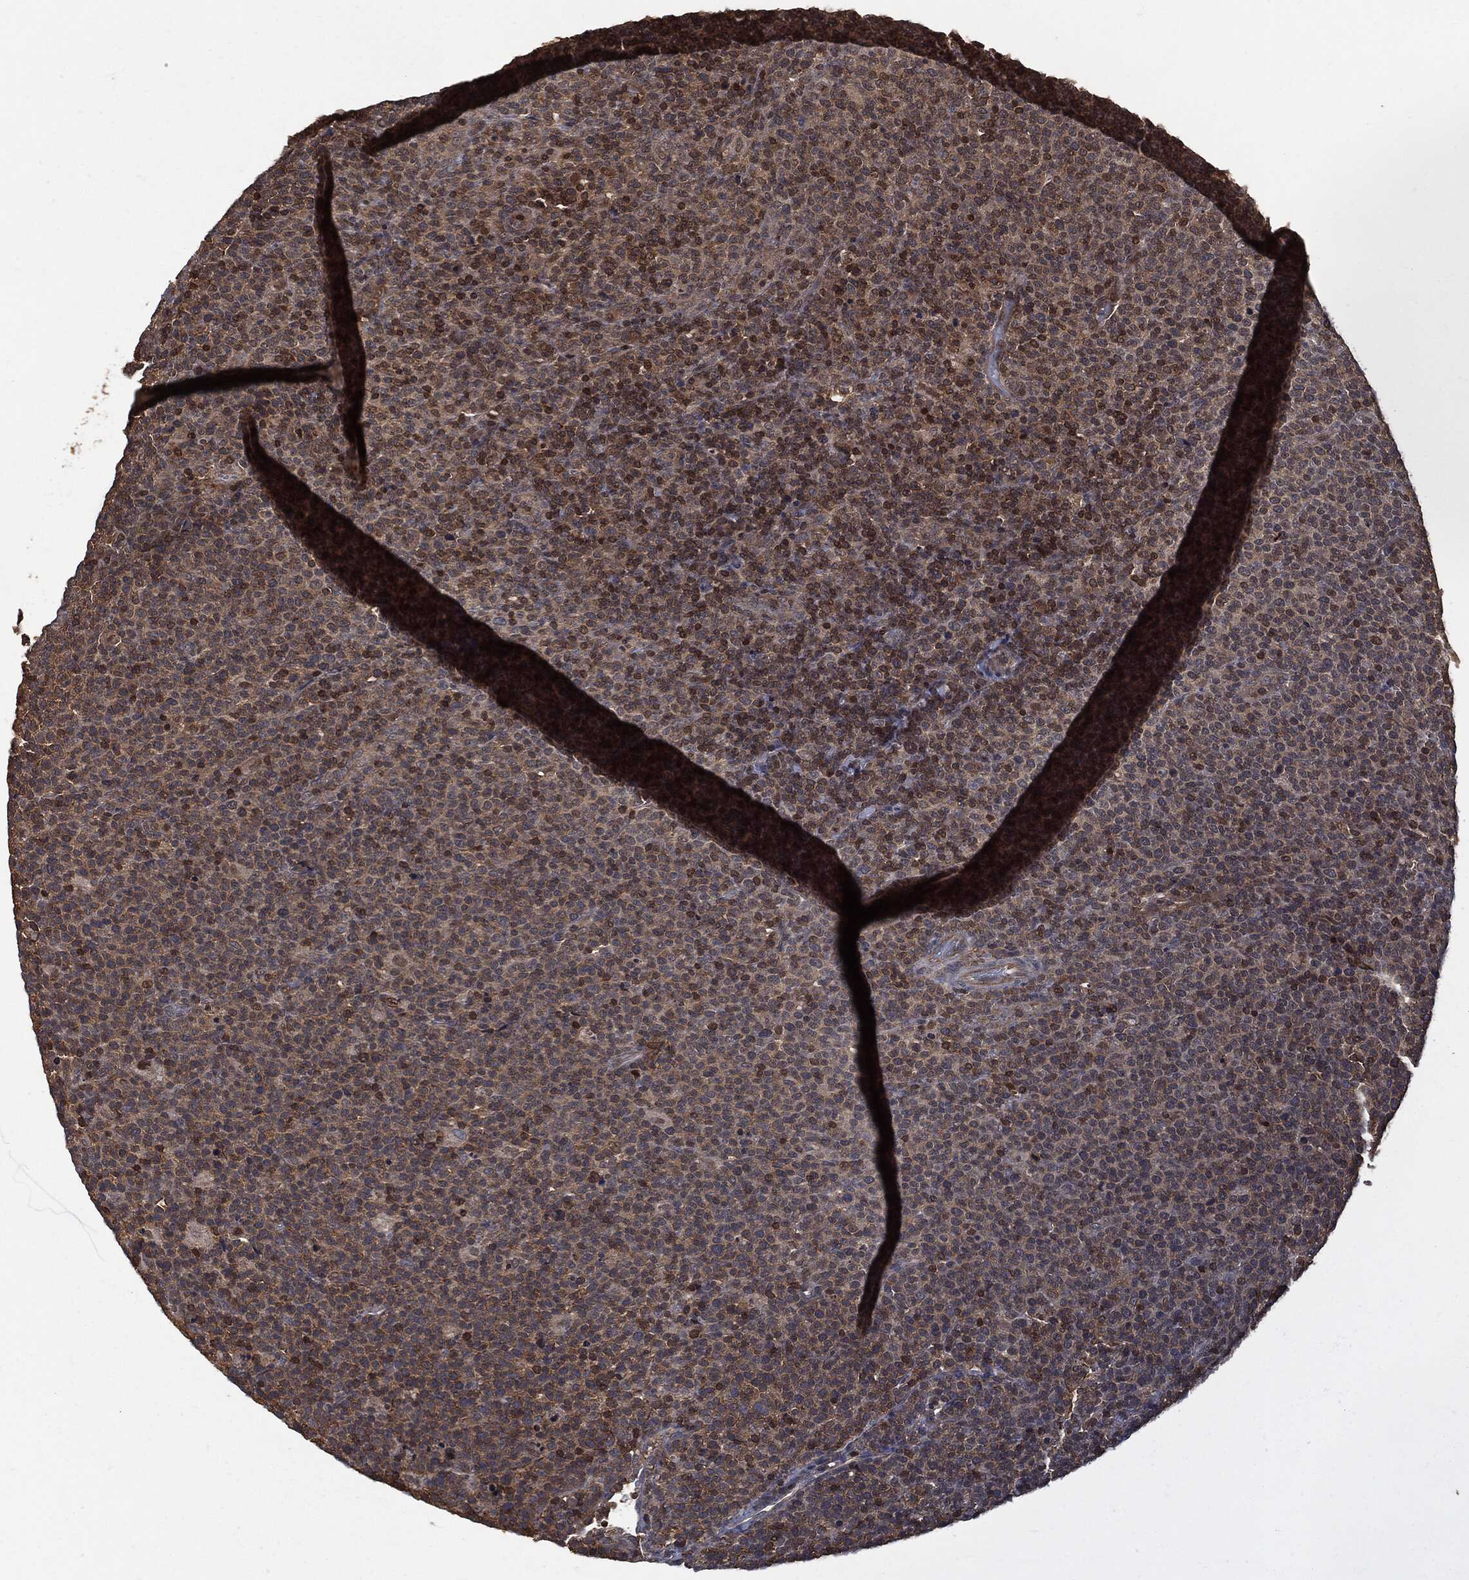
{"staining": {"intensity": "strong", "quantity": "25%-75%", "location": "cytoplasmic/membranous"}, "tissue": "lymphoma", "cell_type": "Tumor cells", "image_type": "cancer", "snomed": [{"axis": "morphology", "description": "Malignant lymphoma, non-Hodgkin's type, High grade"}, {"axis": "topography", "description": "Lymph node"}], "caption": "Malignant lymphoma, non-Hodgkin's type (high-grade) stained for a protein exhibits strong cytoplasmic/membranous positivity in tumor cells. (IHC, brightfield microscopy, high magnification).", "gene": "PSMB10", "patient": {"sex": "male", "age": 61}}